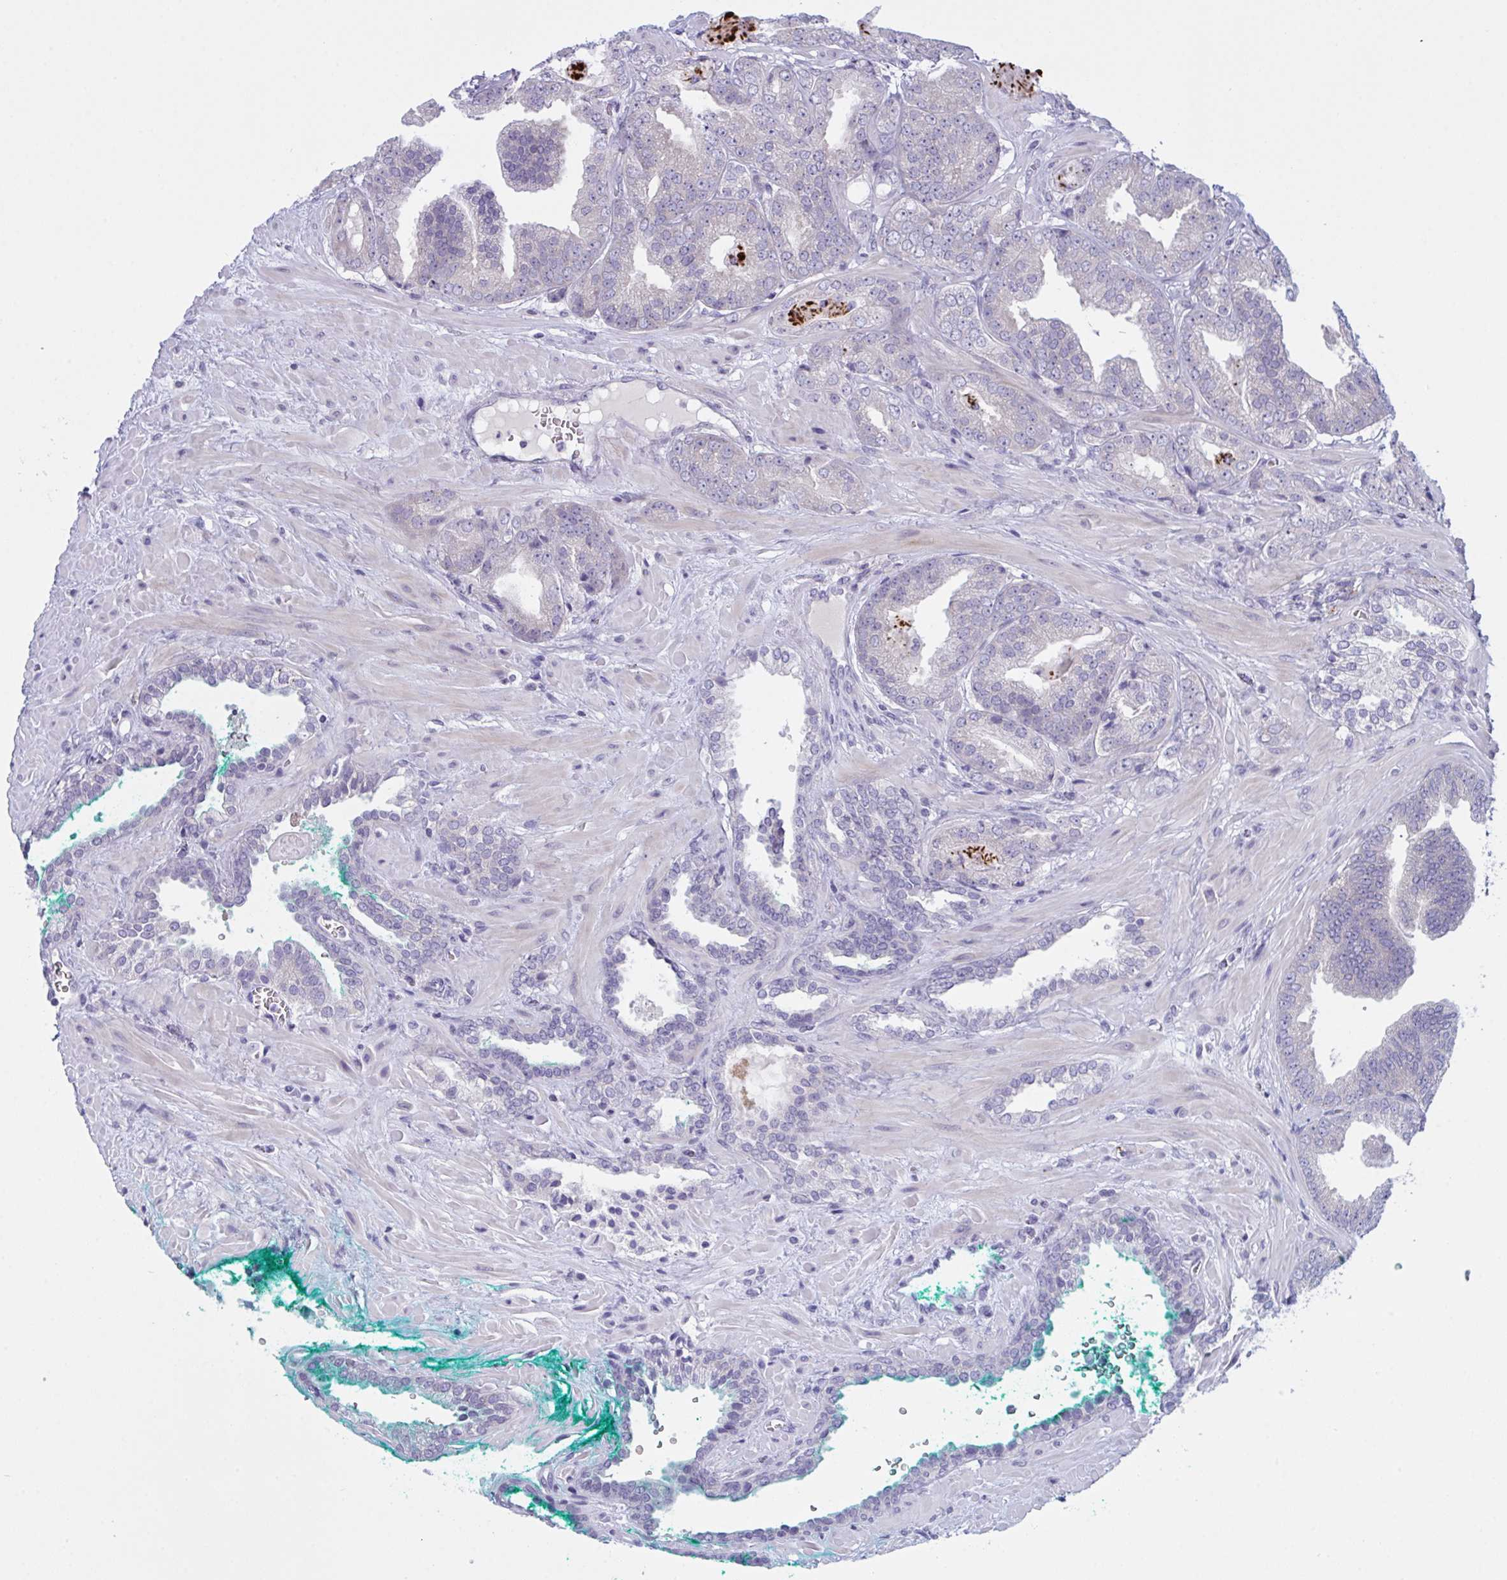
{"staining": {"intensity": "negative", "quantity": "none", "location": "none"}, "tissue": "prostate cancer", "cell_type": "Tumor cells", "image_type": "cancer", "snomed": [{"axis": "morphology", "description": "Adenocarcinoma, High grade"}, {"axis": "topography", "description": "Prostate"}], "caption": "Tumor cells are negative for brown protein staining in prostate cancer.", "gene": "NAA30", "patient": {"sex": "male", "age": 68}}